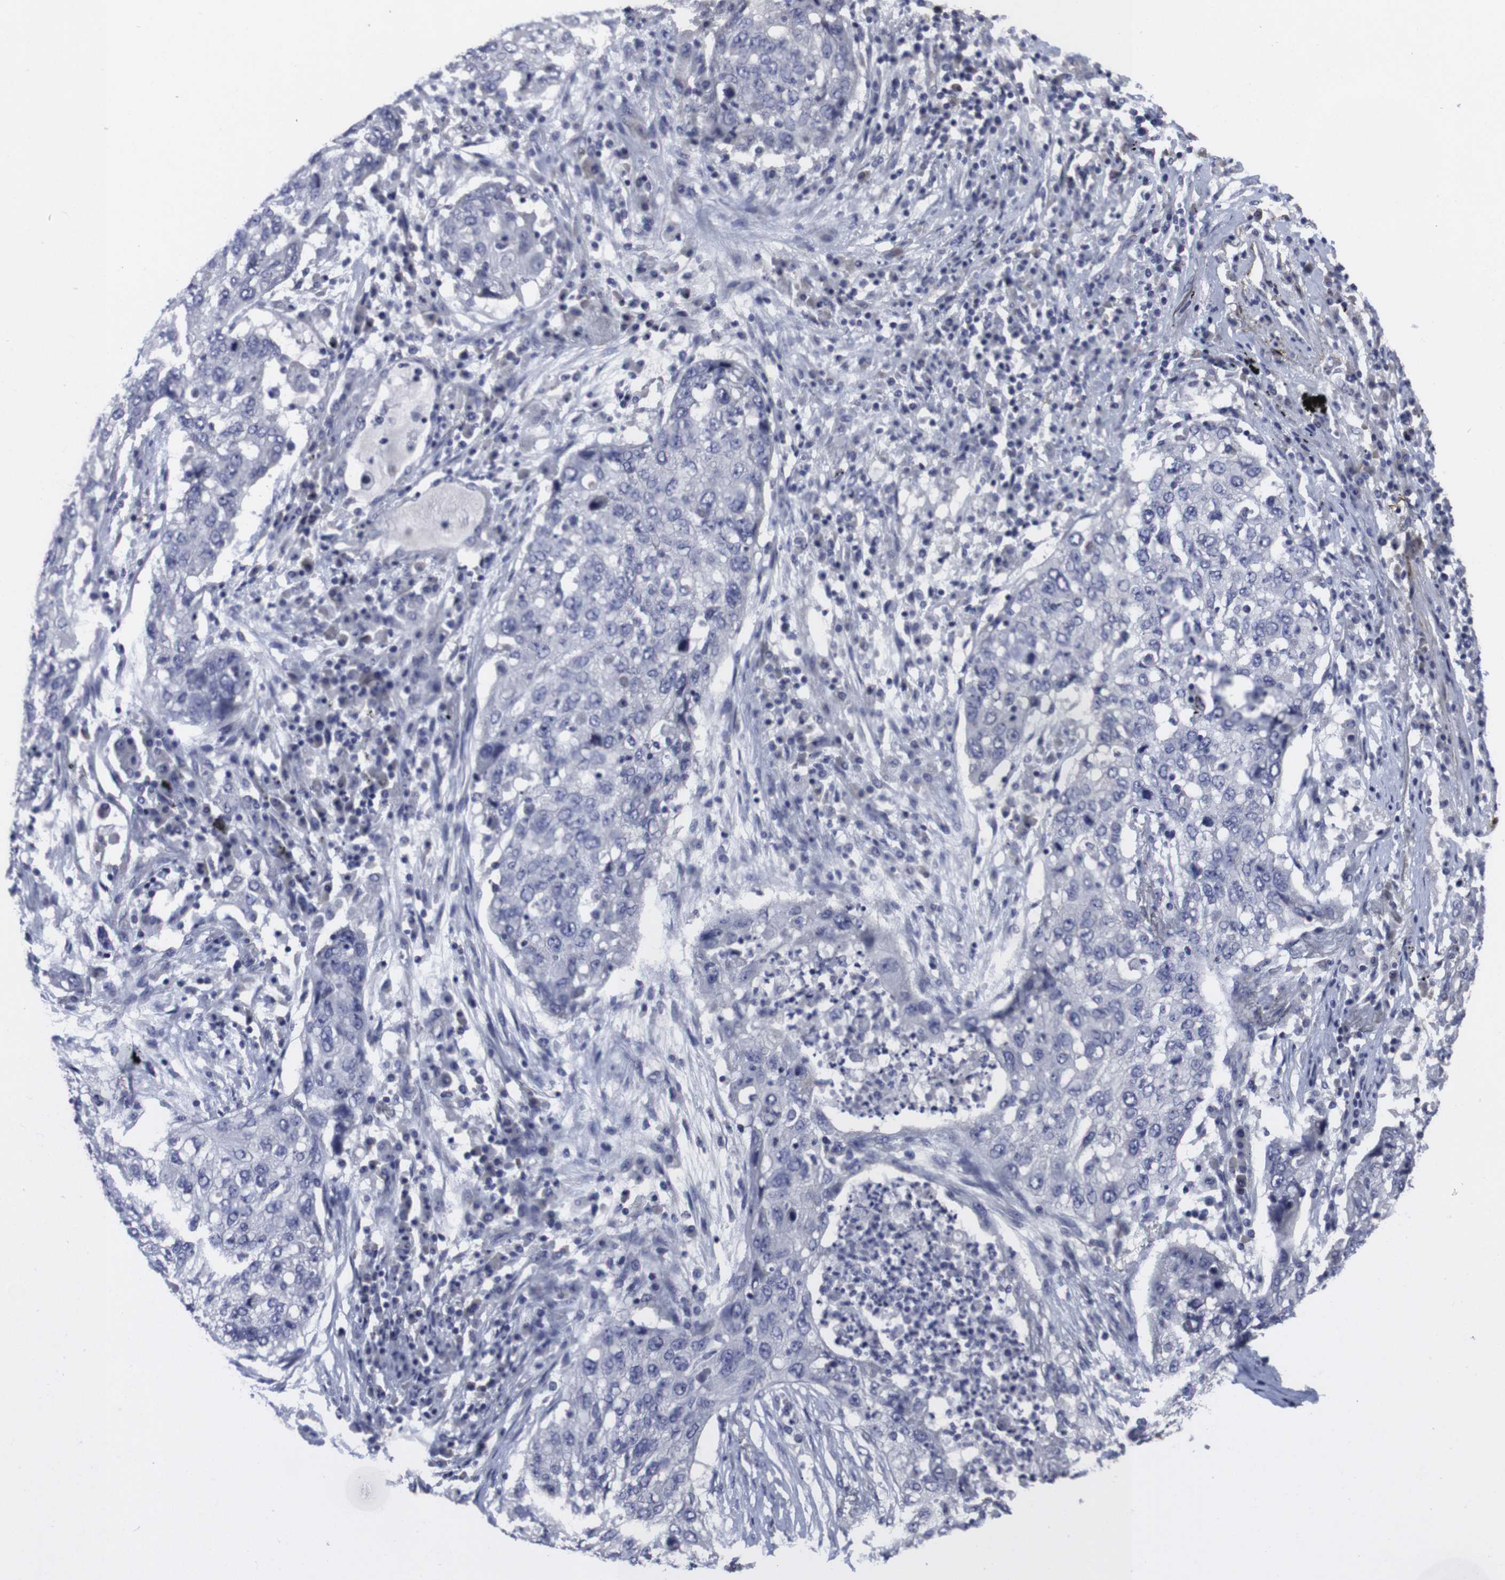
{"staining": {"intensity": "negative", "quantity": "none", "location": "none"}, "tissue": "lung cancer", "cell_type": "Tumor cells", "image_type": "cancer", "snomed": [{"axis": "morphology", "description": "Squamous cell carcinoma, NOS"}, {"axis": "topography", "description": "Lung"}], "caption": "An immunohistochemistry photomicrograph of lung squamous cell carcinoma is shown. There is no staining in tumor cells of lung squamous cell carcinoma.", "gene": "SNCG", "patient": {"sex": "female", "age": 63}}